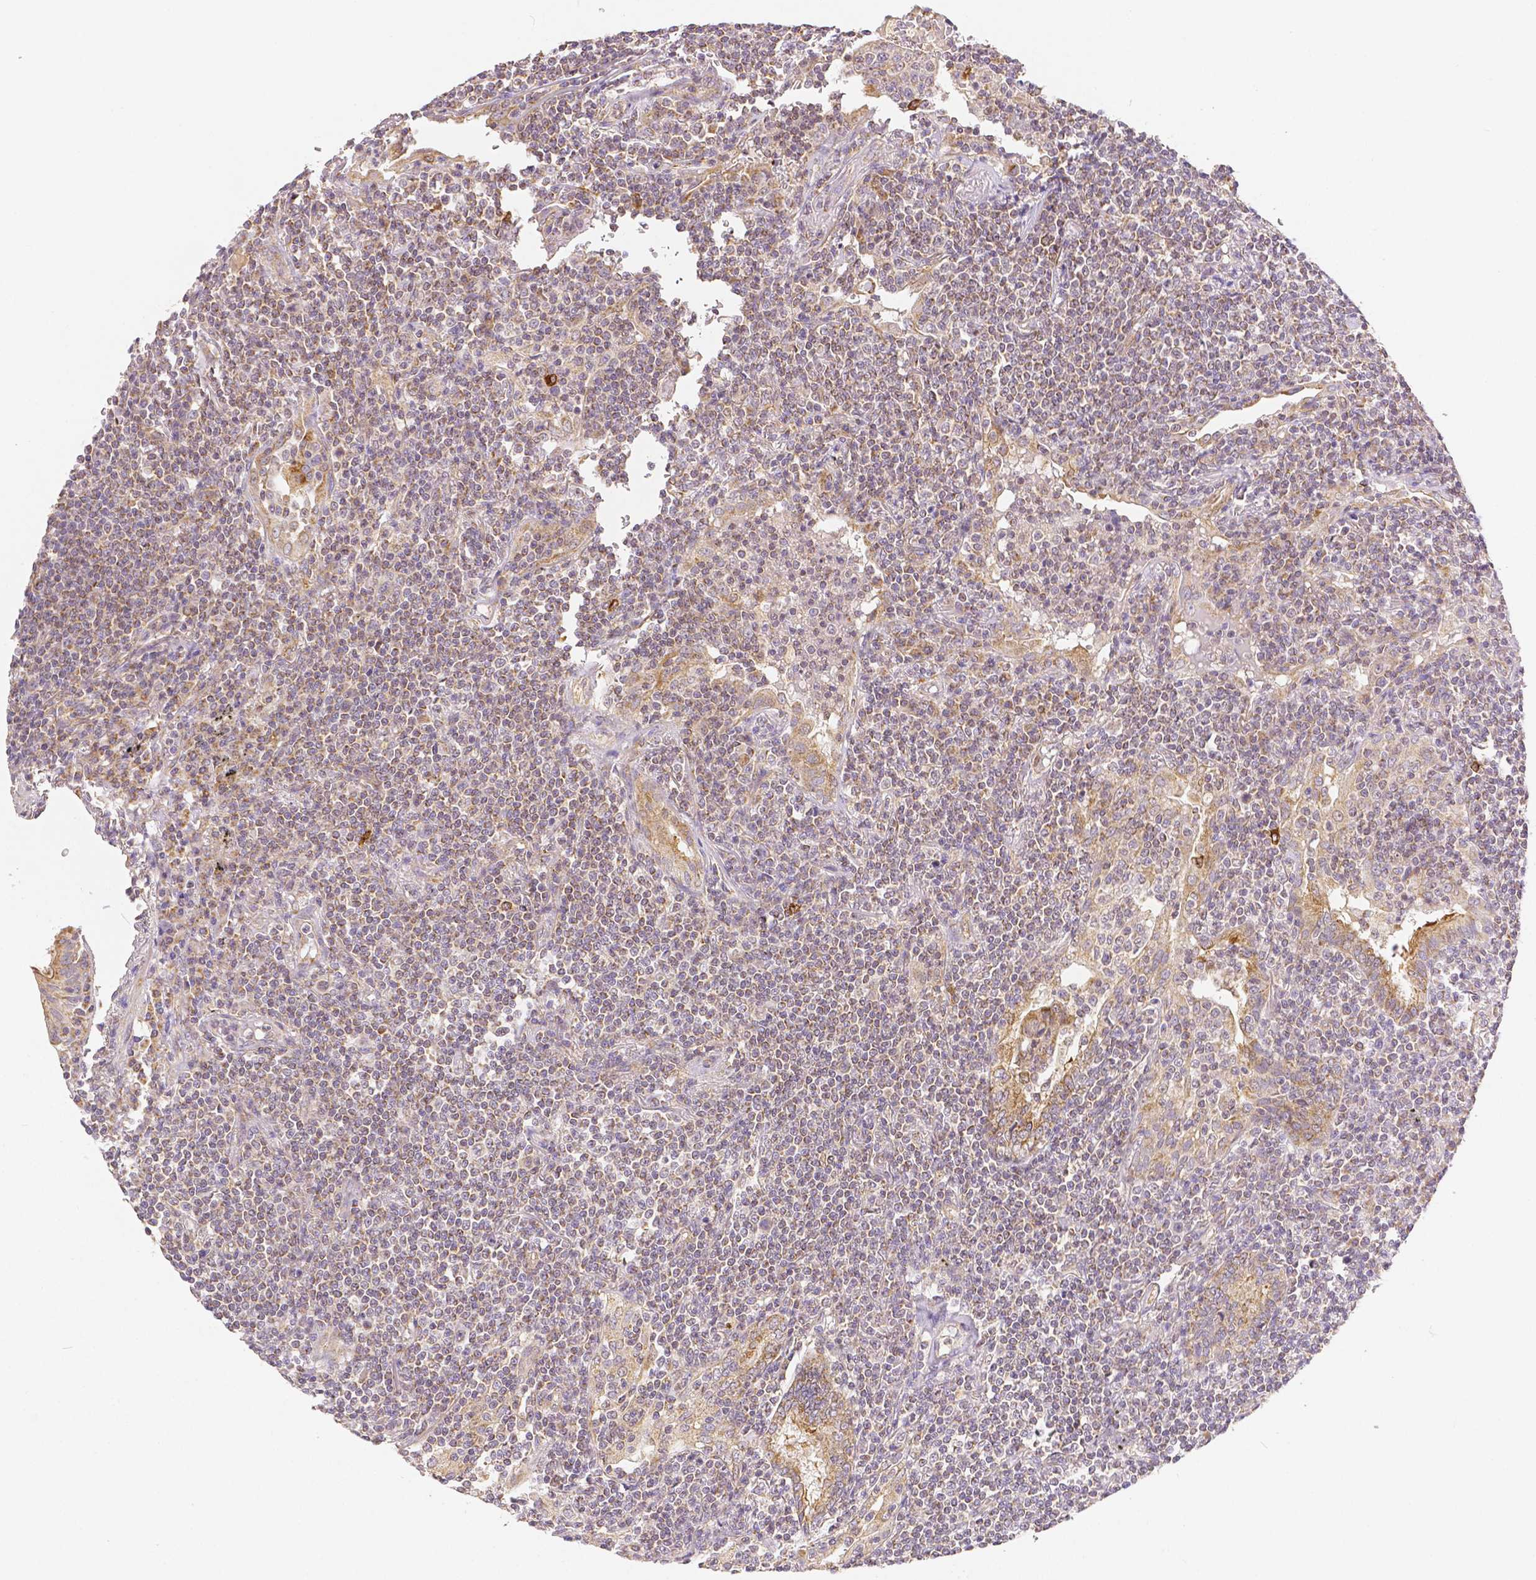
{"staining": {"intensity": "negative", "quantity": "none", "location": "none"}, "tissue": "lymphoma", "cell_type": "Tumor cells", "image_type": "cancer", "snomed": [{"axis": "morphology", "description": "Malignant lymphoma, non-Hodgkin's type, Low grade"}, {"axis": "topography", "description": "Lung"}], "caption": "Immunohistochemistry histopathology image of human lymphoma stained for a protein (brown), which reveals no expression in tumor cells.", "gene": "RHOT1", "patient": {"sex": "female", "age": 71}}